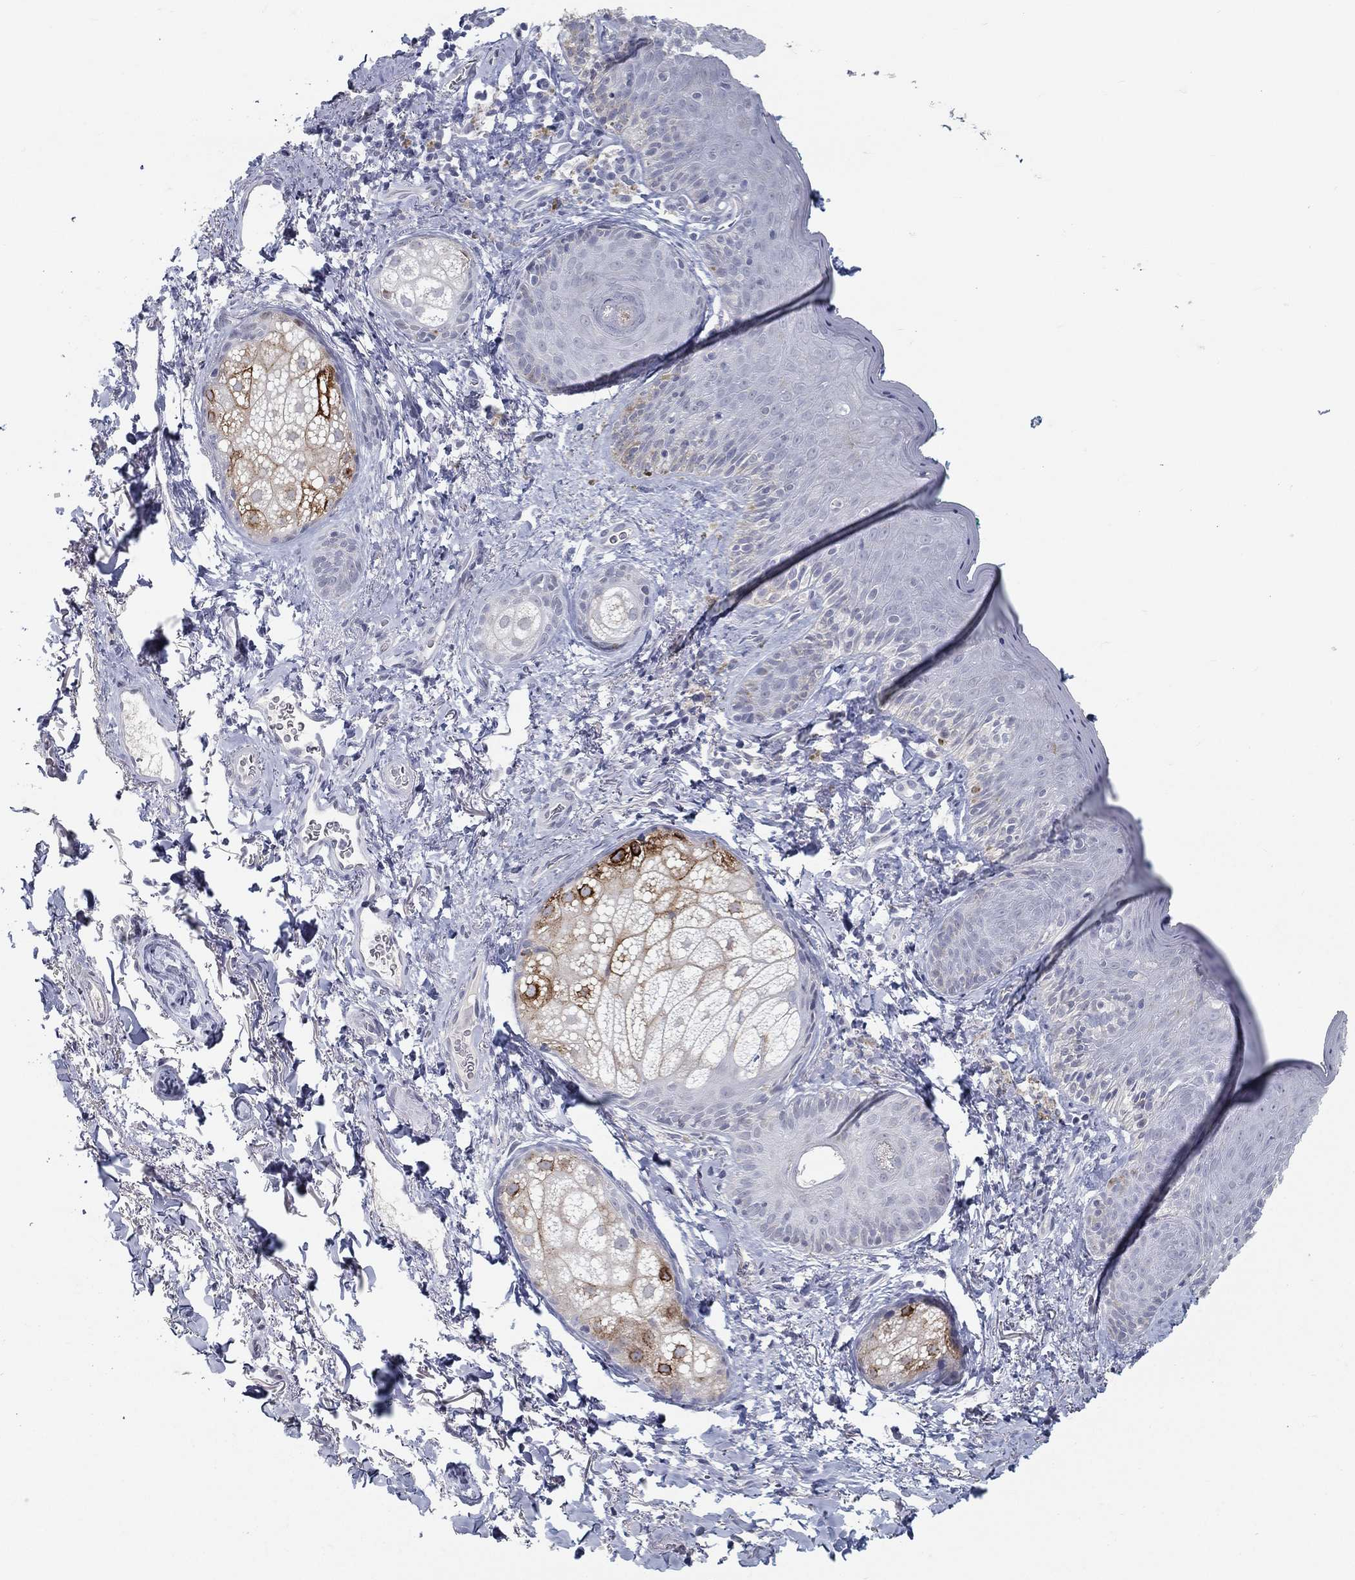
{"staining": {"intensity": "negative", "quantity": "none", "location": "none"}, "tissue": "vagina", "cell_type": "Squamous epithelial cells", "image_type": "normal", "snomed": [{"axis": "morphology", "description": "Normal tissue, NOS"}, {"axis": "topography", "description": "Vagina"}], "caption": "Immunohistochemistry of benign vagina shows no expression in squamous epithelial cells.", "gene": "ACE2", "patient": {"sex": "female", "age": 66}}